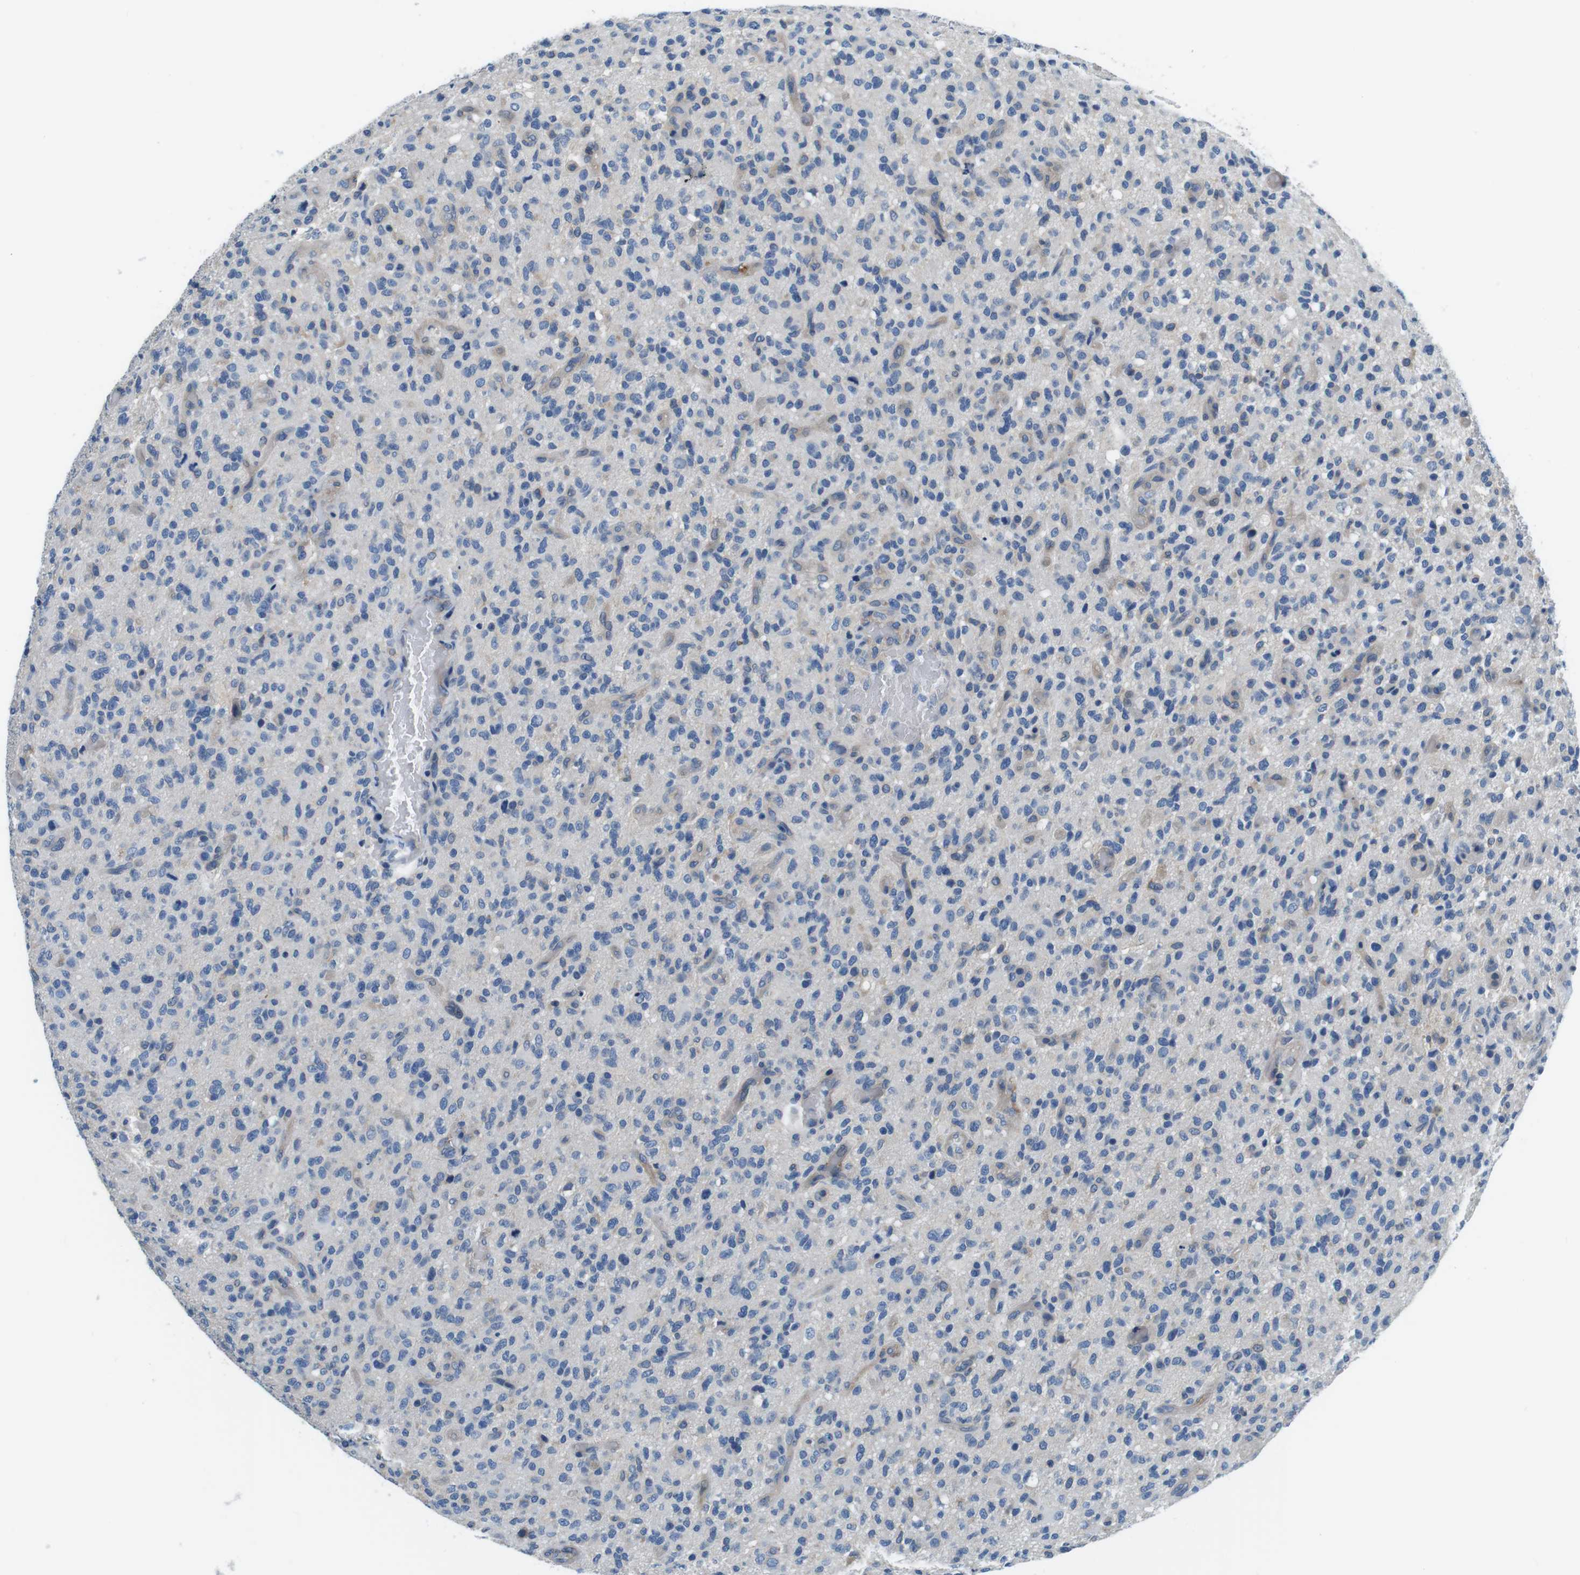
{"staining": {"intensity": "negative", "quantity": "none", "location": "none"}, "tissue": "glioma", "cell_type": "Tumor cells", "image_type": "cancer", "snomed": [{"axis": "morphology", "description": "Glioma, malignant, High grade"}, {"axis": "topography", "description": "Brain"}], "caption": "IHC photomicrograph of human malignant glioma (high-grade) stained for a protein (brown), which demonstrates no positivity in tumor cells.", "gene": "DENND4C", "patient": {"sex": "male", "age": 71}}